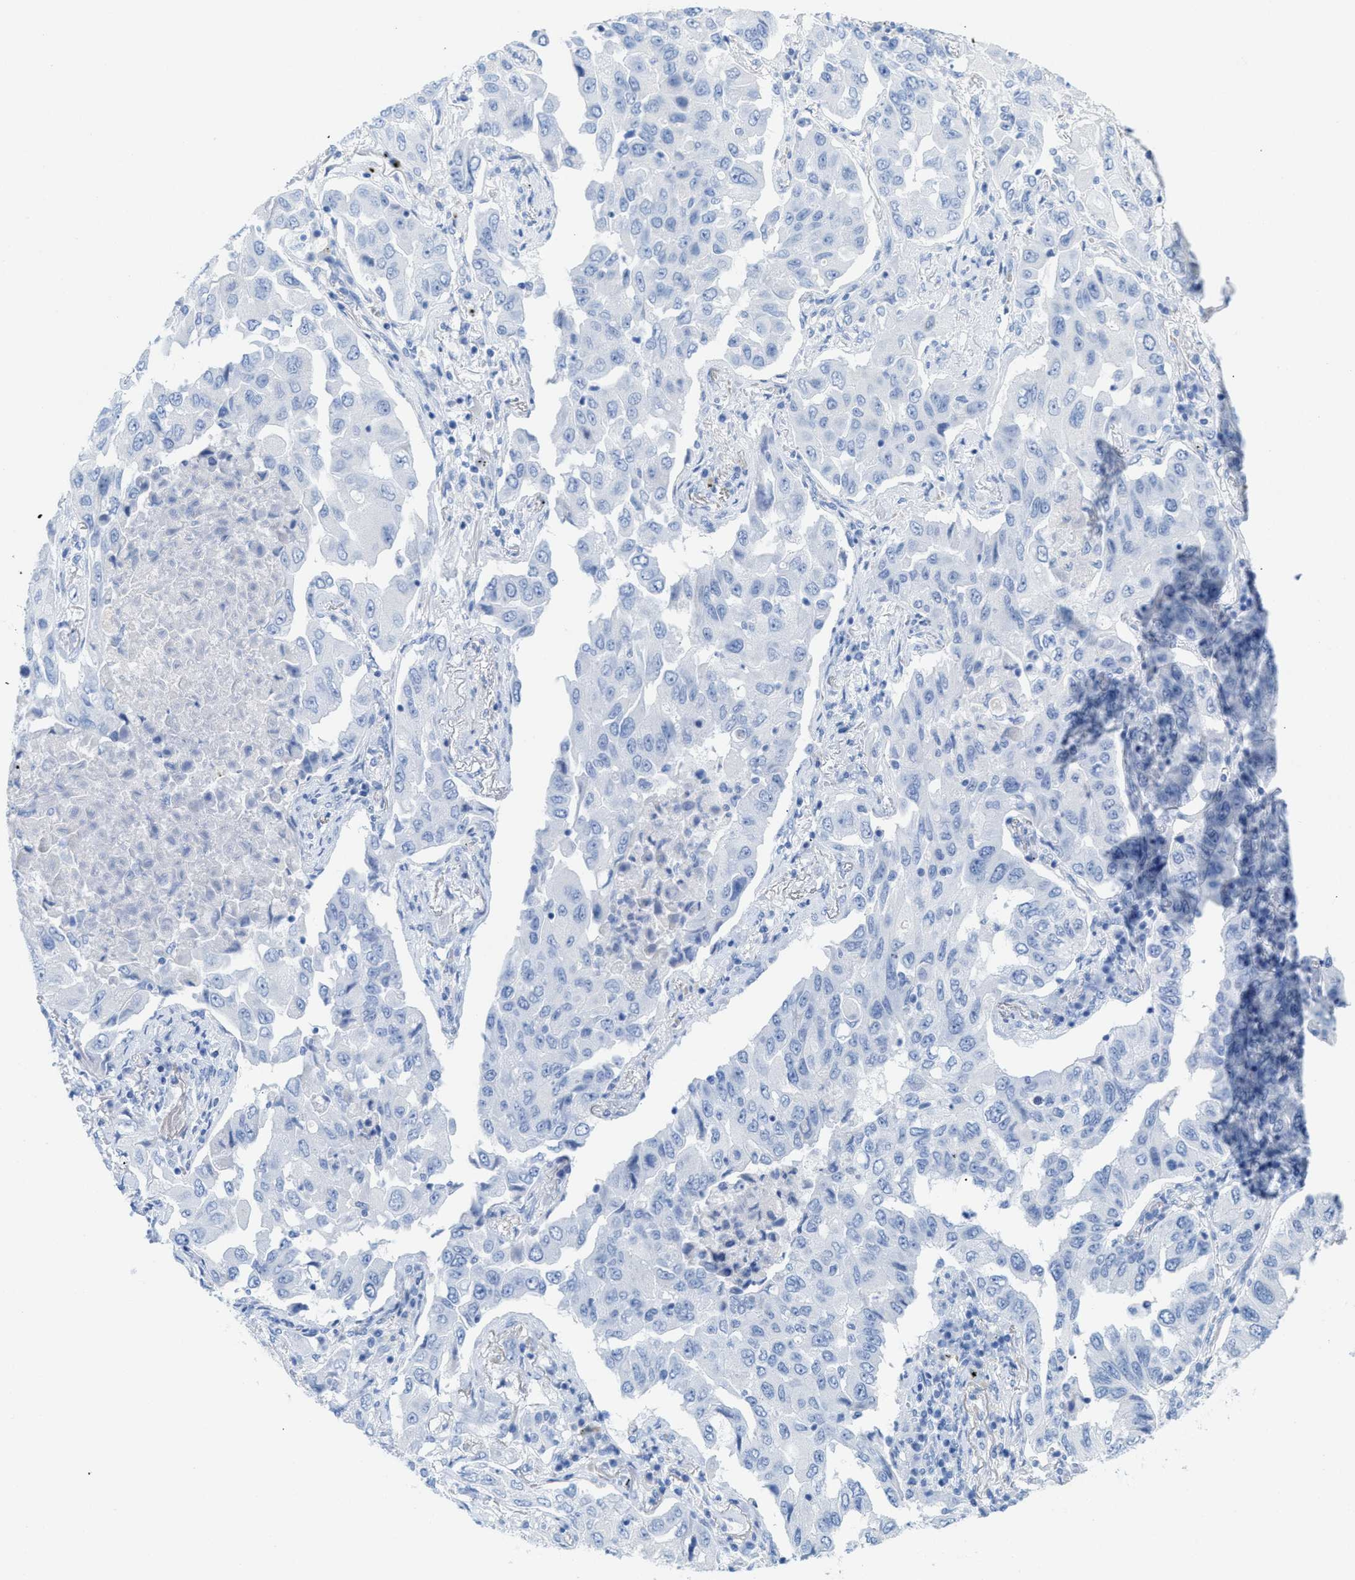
{"staining": {"intensity": "negative", "quantity": "none", "location": "none"}, "tissue": "lung cancer", "cell_type": "Tumor cells", "image_type": "cancer", "snomed": [{"axis": "morphology", "description": "Adenocarcinoma, NOS"}, {"axis": "topography", "description": "Lung"}], "caption": "Protein analysis of lung cancer (adenocarcinoma) demonstrates no significant positivity in tumor cells.", "gene": "ANKFN1", "patient": {"sex": "female", "age": 65}}